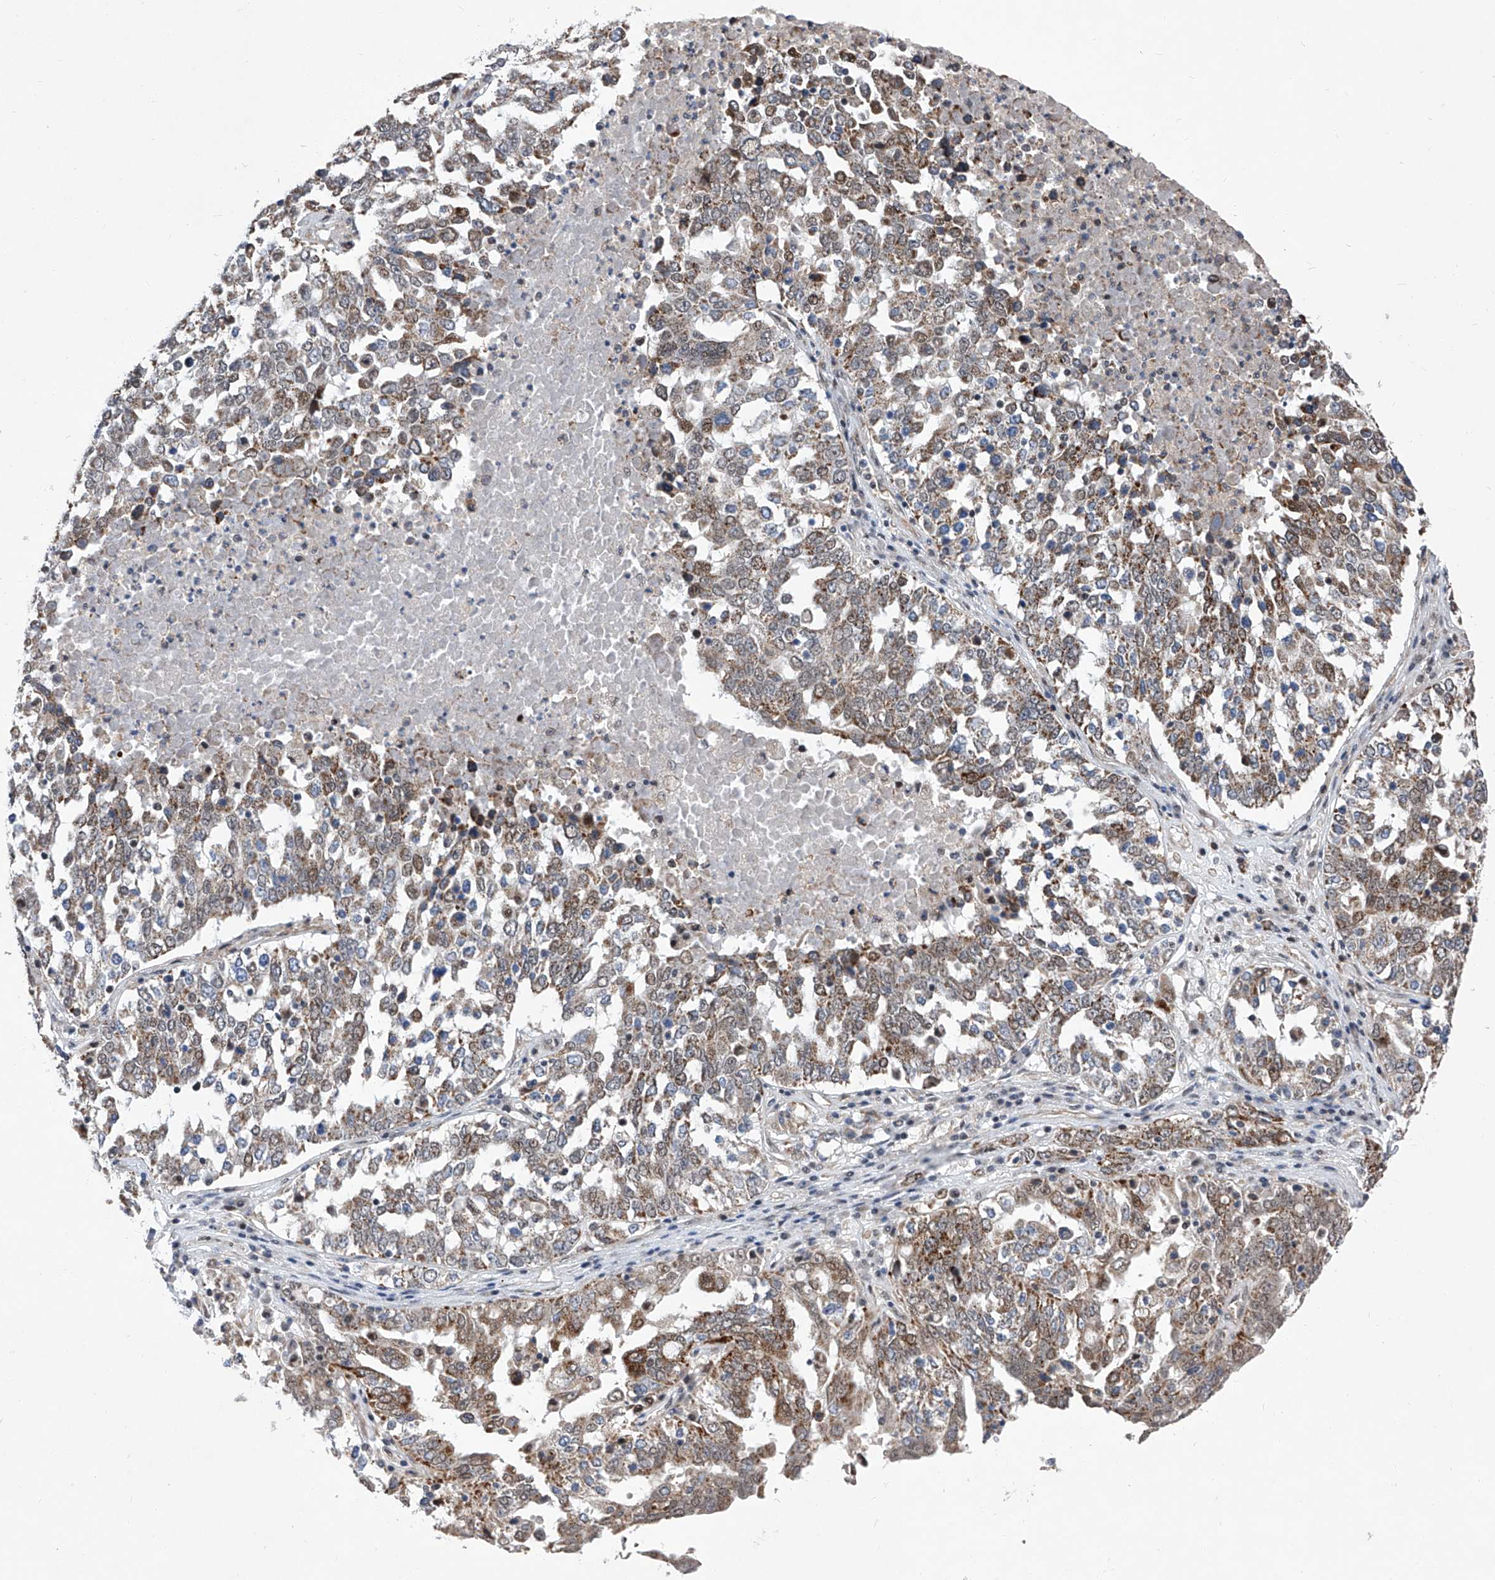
{"staining": {"intensity": "moderate", "quantity": "<25%", "location": "cytoplasmic/membranous"}, "tissue": "ovarian cancer", "cell_type": "Tumor cells", "image_type": "cancer", "snomed": [{"axis": "morphology", "description": "Carcinoma, endometroid"}, {"axis": "topography", "description": "Ovary"}], "caption": "Human ovarian cancer (endometroid carcinoma) stained for a protein (brown) shows moderate cytoplasmic/membranous positive staining in about <25% of tumor cells.", "gene": "FARP2", "patient": {"sex": "female", "age": 62}}